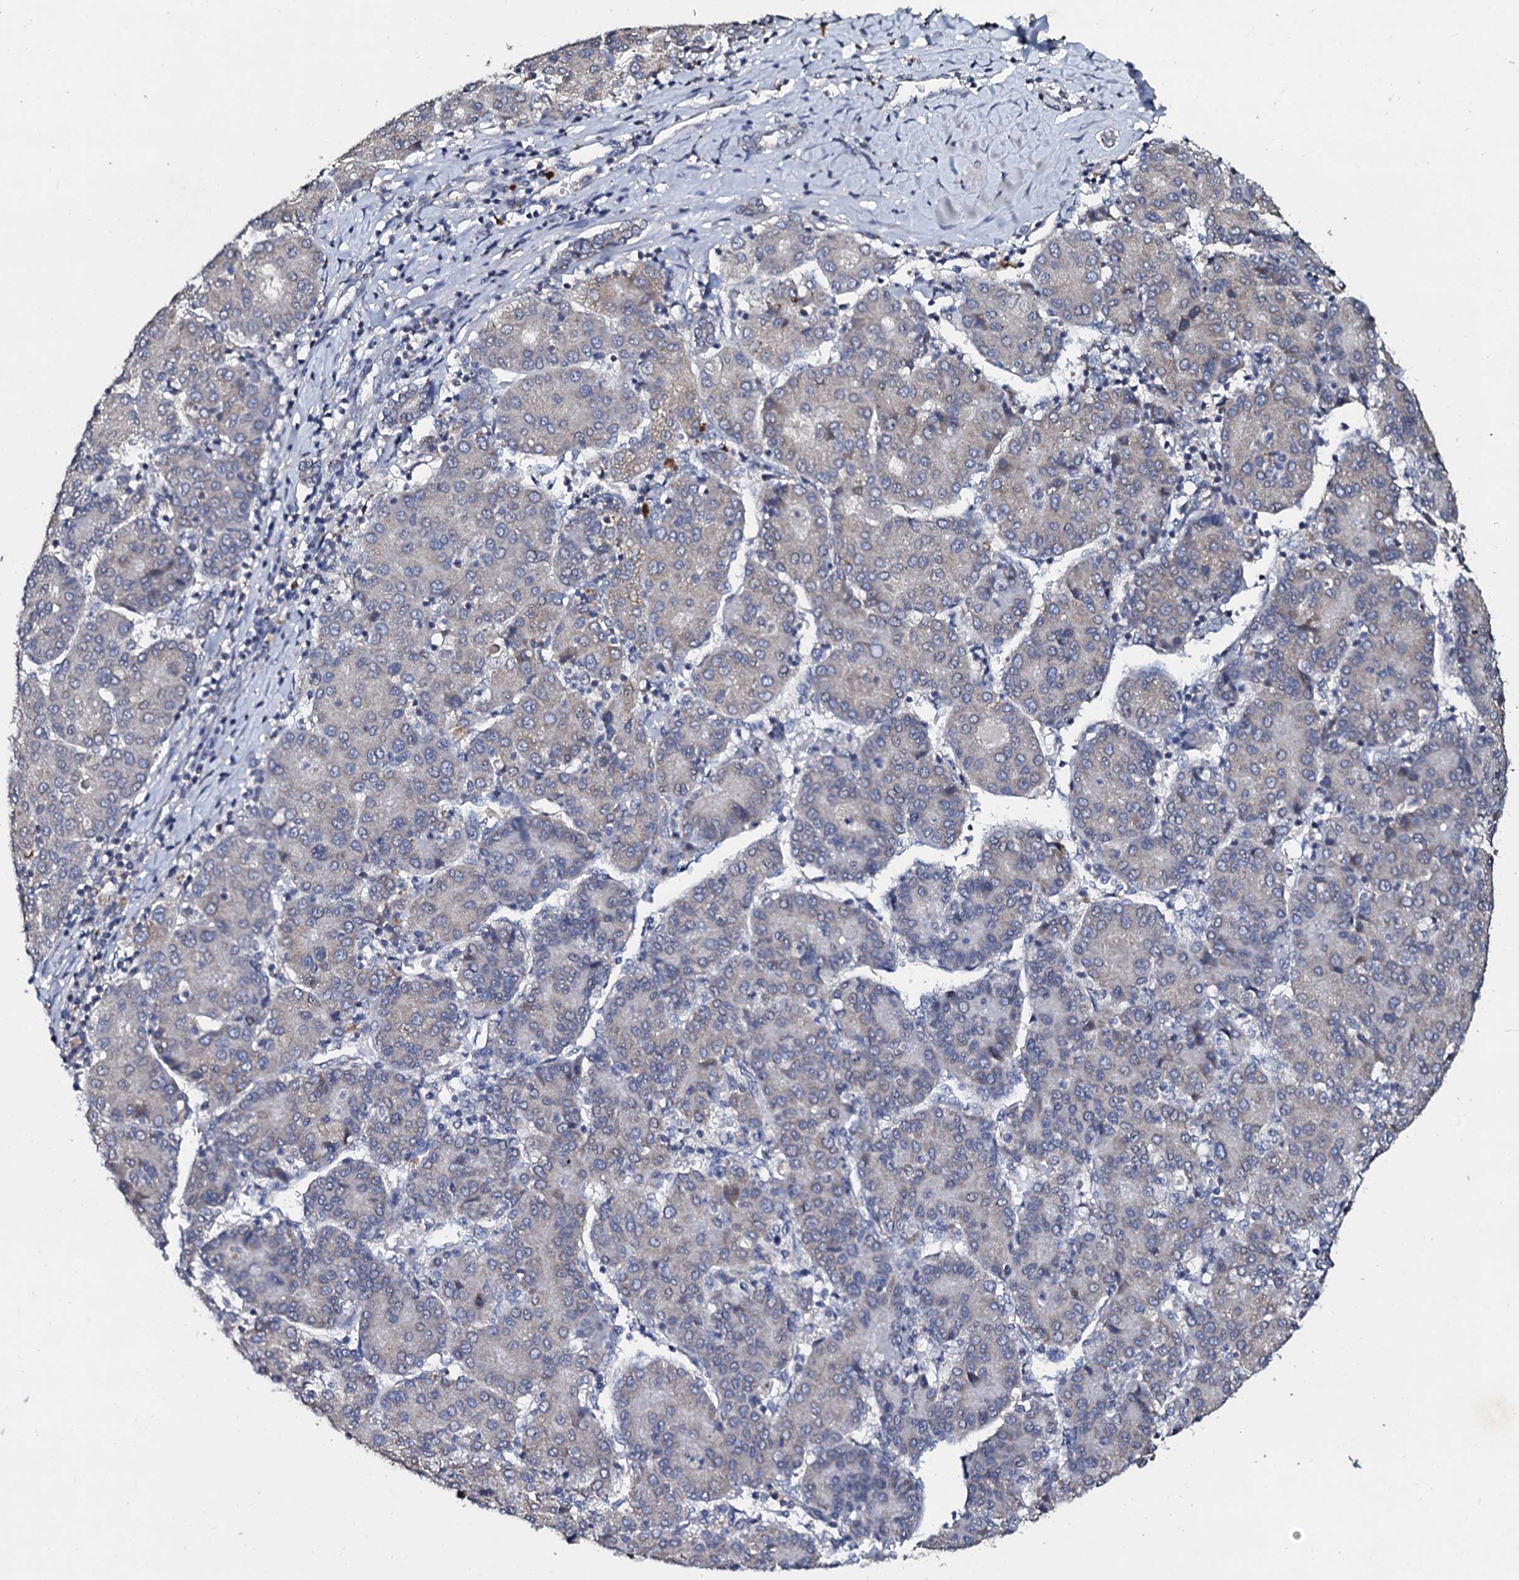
{"staining": {"intensity": "weak", "quantity": "<25%", "location": "cytoplasmic/membranous"}, "tissue": "liver cancer", "cell_type": "Tumor cells", "image_type": "cancer", "snomed": [{"axis": "morphology", "description": "Carcinoma, Hepatocellular, NOS"}, {"axis": "topography", "description": "Liver"}], "caption": "Immunohistochemistry micrograph of human hepatocellular carcinoma (liver) stained for a protein (brown), which exhibits no expression in tumor cells. (Stains: DAB (3,3'-diaminobenzidine) immunohistochemistry (IHC) with hematoxylin counter stain, Microscopy: brightfield microscopy at high magnification).", "gene": "SLC37A4", "patient": {"sex": "male", "age": 65}}